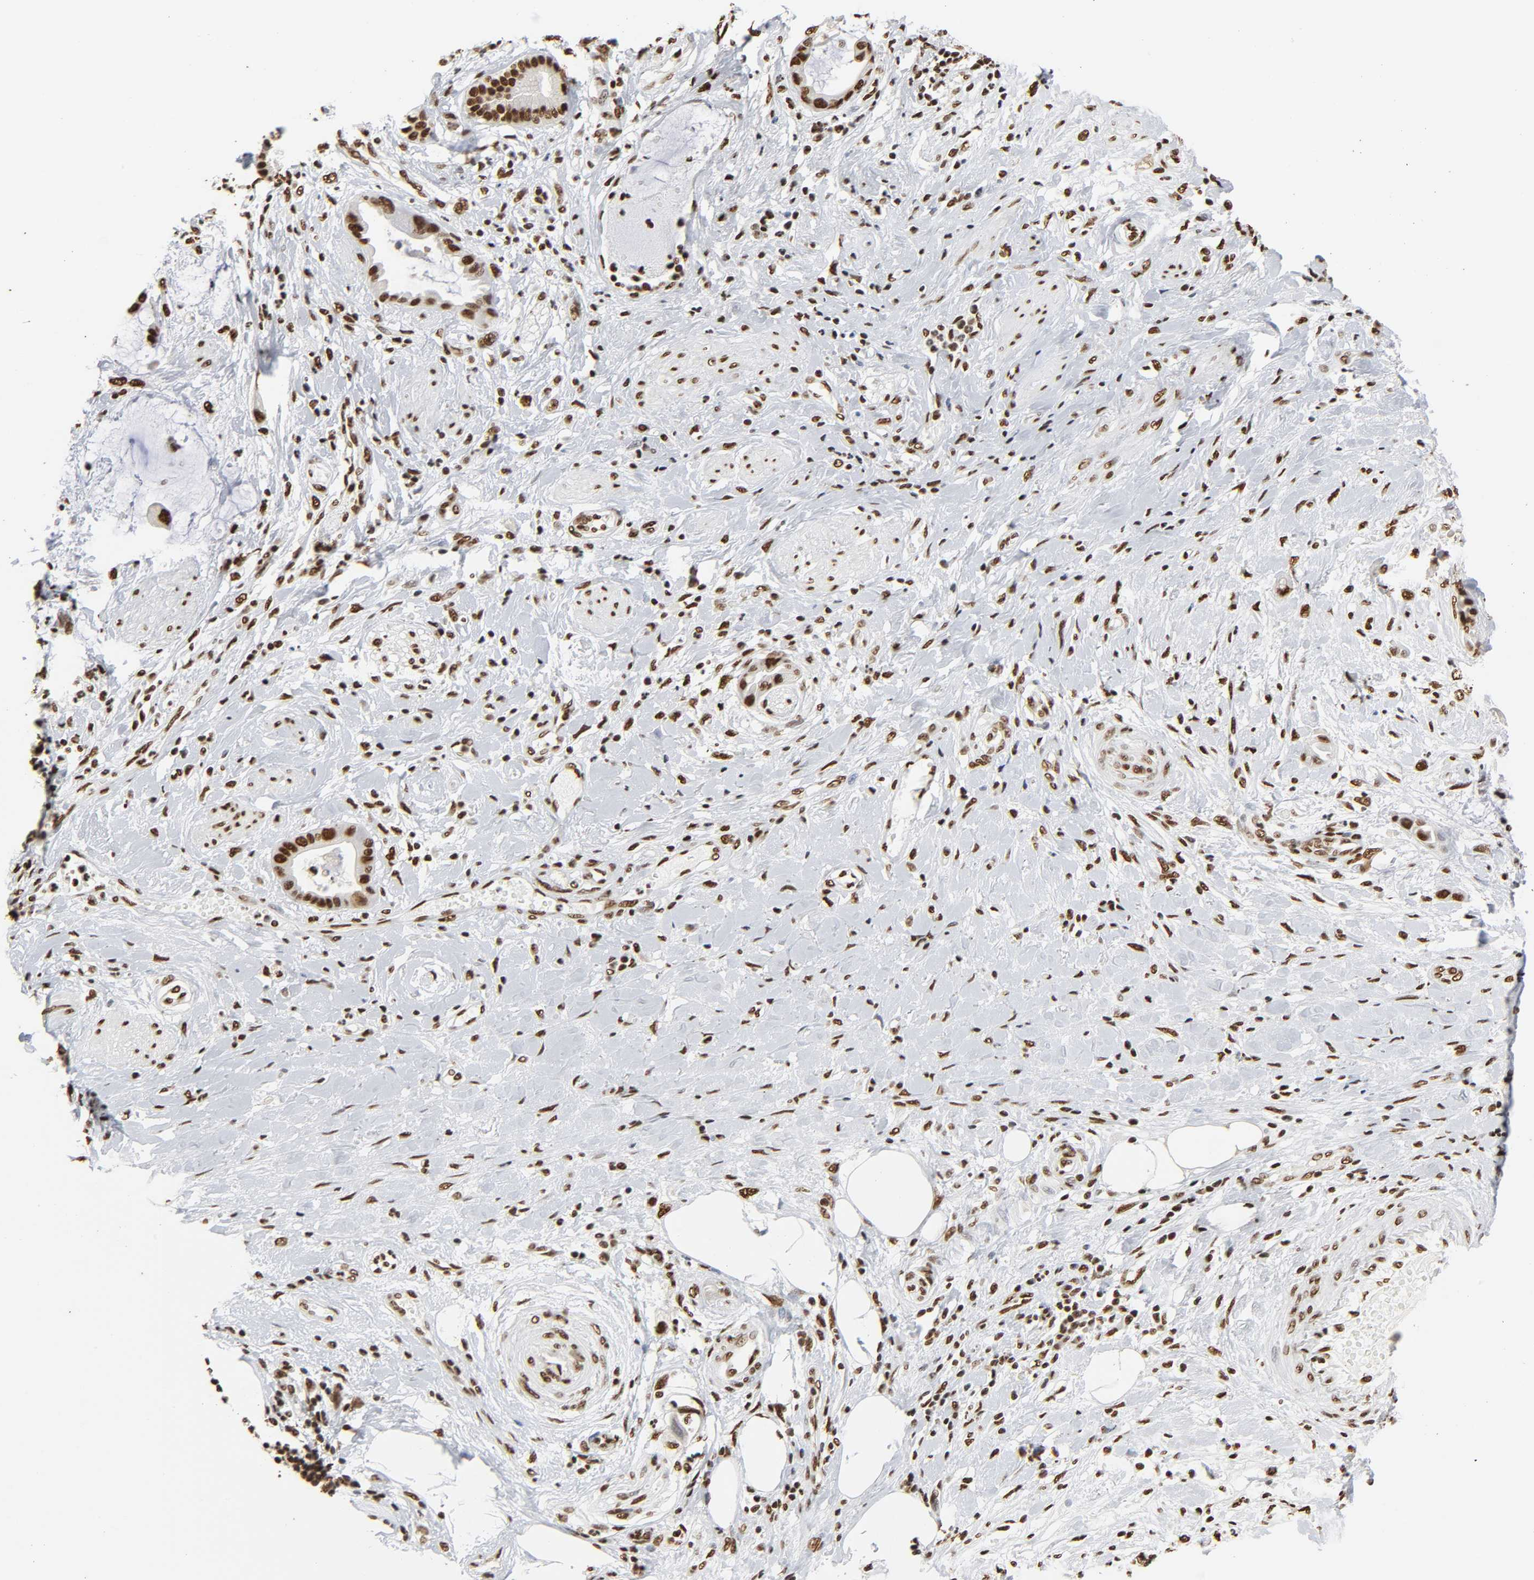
{"staining": {"intensity": "strong", "quantity": ">75%", "location": "nuclear"}, "tissue": "pancreatic cancer", "cell_type": "Tumor cells", "image_type": "cancer", "snomed": [{"axis": "morphology", "description": "Adenocarcinoma, NOS"}, {"axis": "morphology", "description": "Adenocarcinoma, metastatic, NOS"}, {"axis": "topography", "description": "Lymph node"}, {"axis": "topography", "description": "Pancreas"}, {"axis": "topography", "description": "Duodenum"}], "caption": "Pancreatic cancer stained for a protein shows strong nuclear positivity in tumor cells. Nuclei are stained in blue.", "gene": "HNRNPC", "patient": {"sex": "female", "age": 64}}